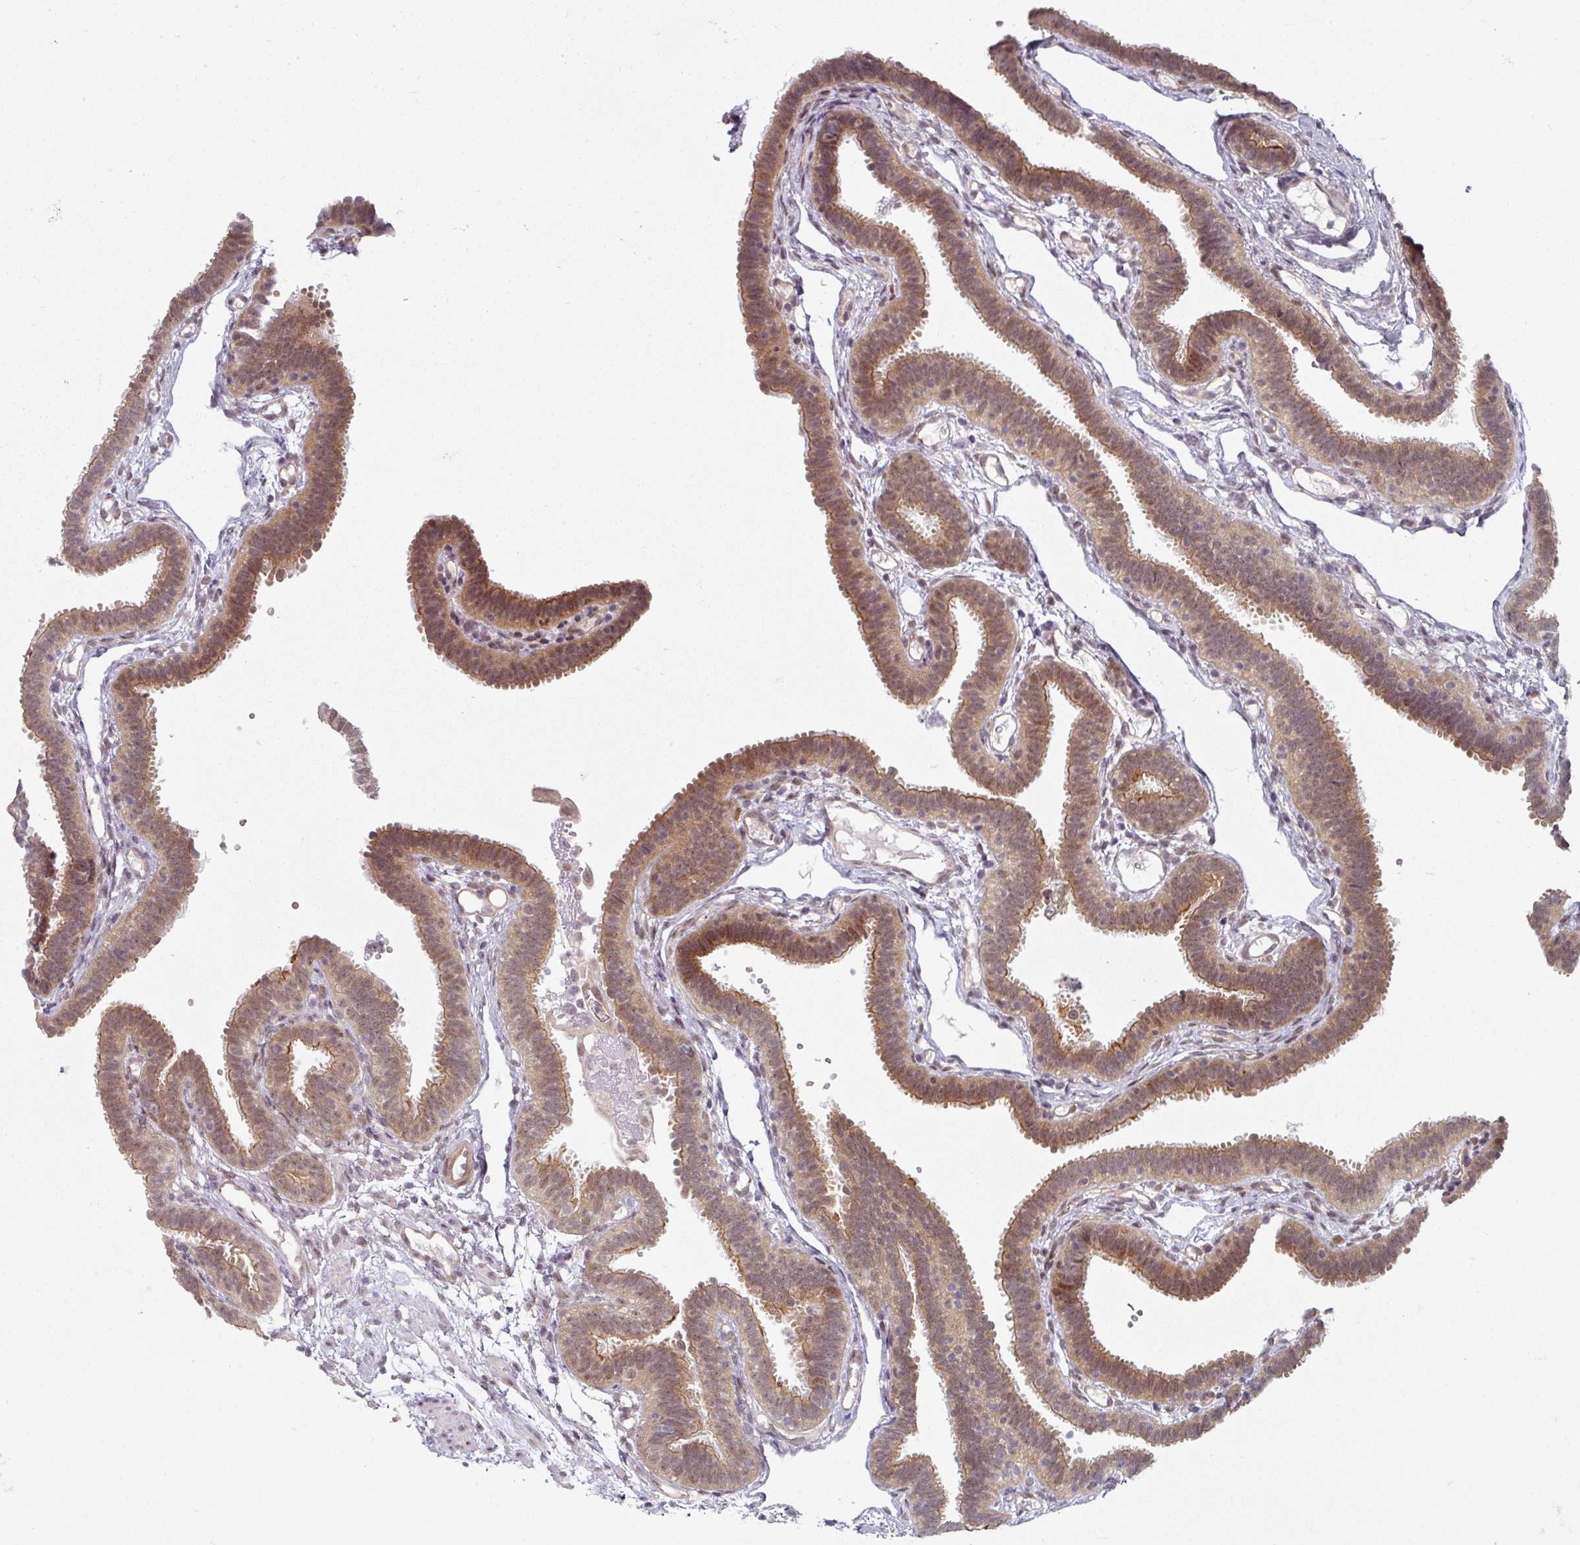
{"staining": {"intensity": "moderate", "quantity": ">75%", "location": "cytoplasmic/membranous"}, "tissue": "fallopian tube", "cell_type": "Glandular cells", "image_type": "normal", "snomed": [{"axis": "morphology", "description": "Normal tissue, NOS"}, {"axis": "topography", "description": "Fallopian tube"}], "caption": "A photomicrograph showing moderate cytoplasmic/membranous staining in approximately >75% of glandular cells in normal fallopian tube, as visualized by brown immunohistochemical staining.", "gene": "TMCC1", "patient": {"sex": "female", "age": 37}}